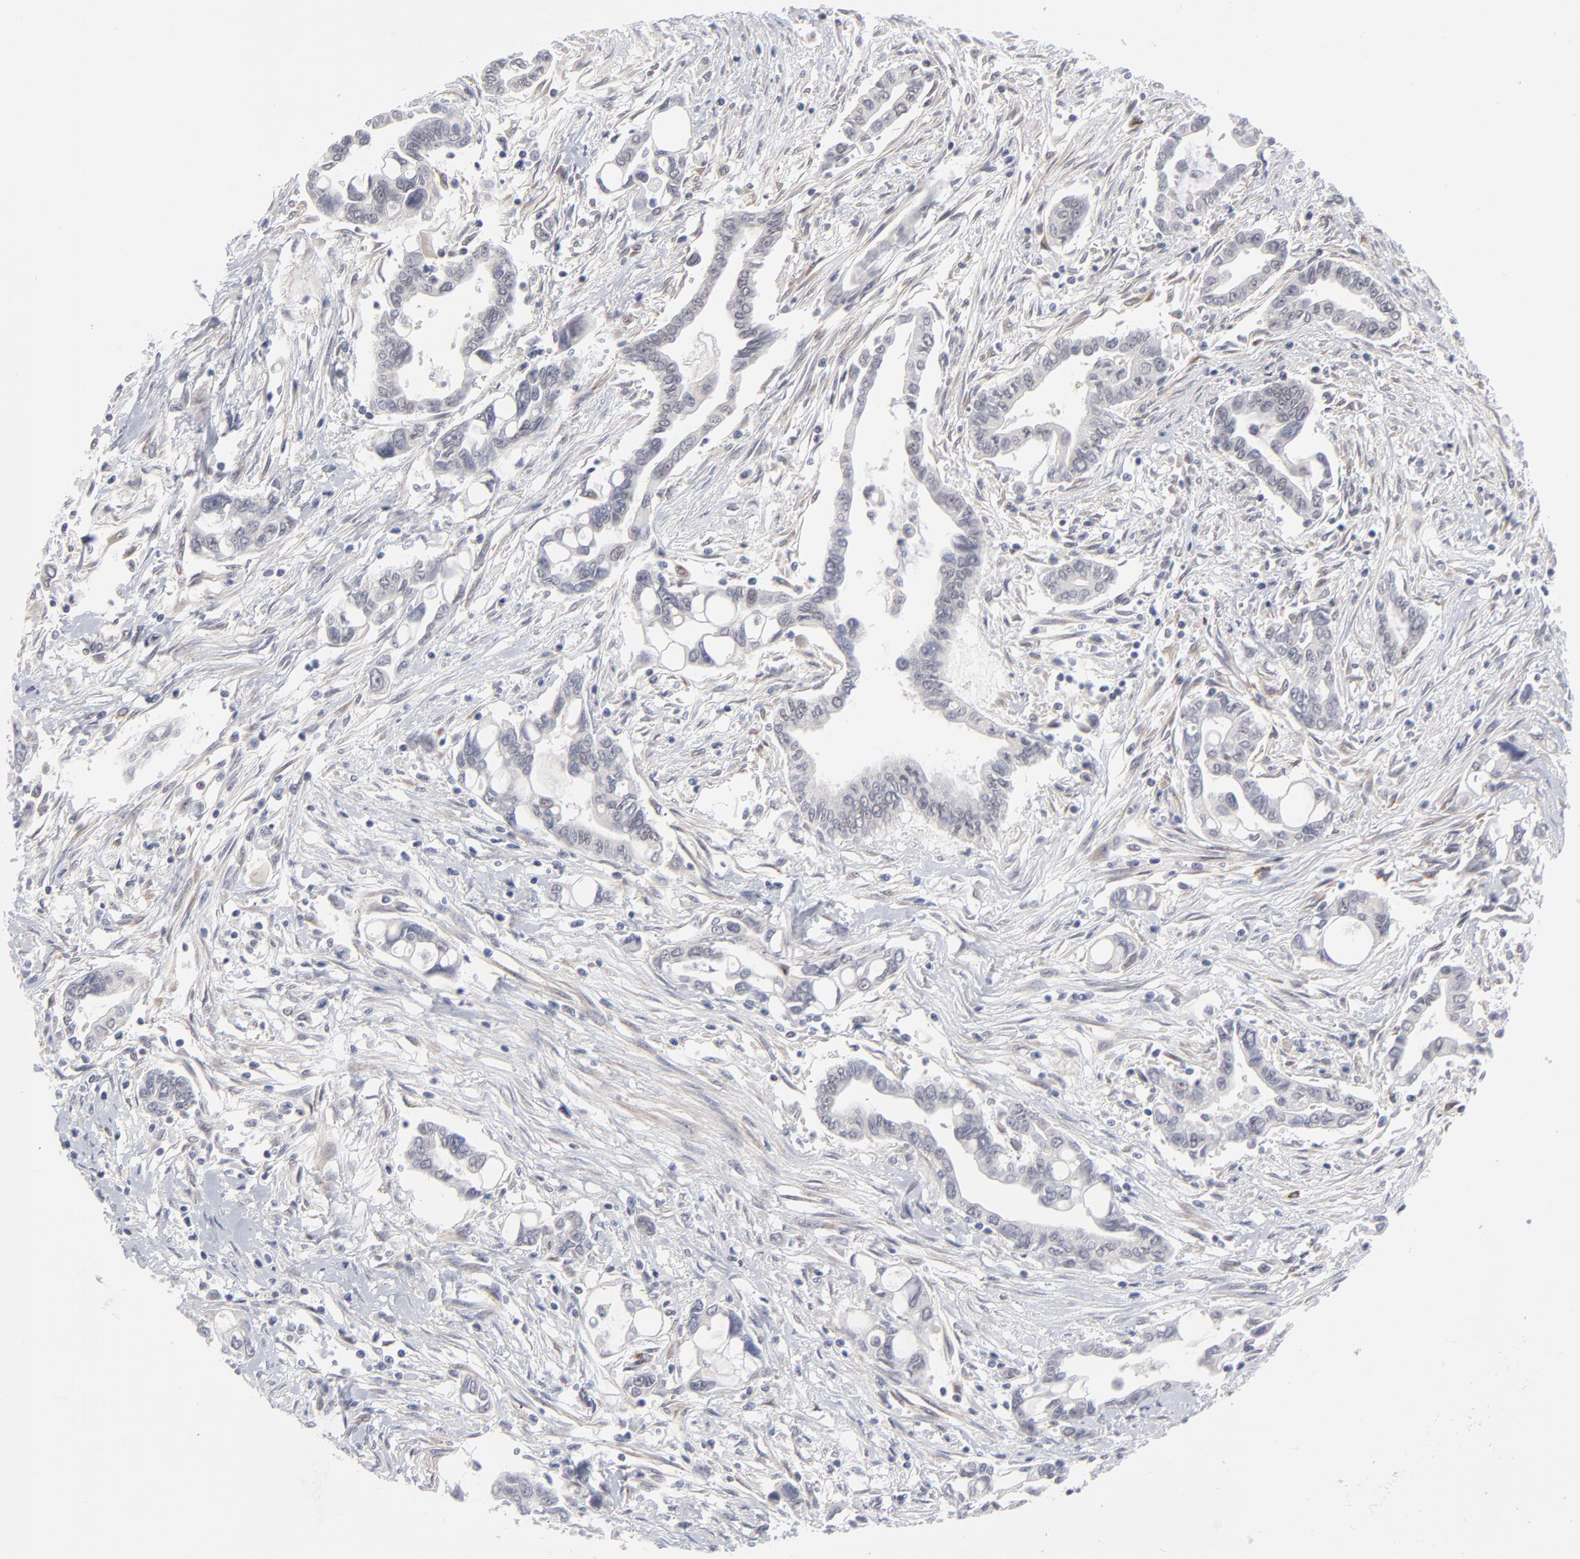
{"staining": {"intensity": "negative", "quantity": "none", "location": "none"}, "tissue": "pancreatic cancer", "cell_type": "Tumor cells", "image_type": "cancer", "snomed": [{"axis": "morphology", "description": "Adenocarcinoma, NOS"}, {"axis": "topography", "description": "Pancreas"}], "caption": "IHC of adenocarcinoma (pancreatic) shows no staining in tumor cells. (Stains: DAB (3,3'-diaminobenzidine) IHC with hematoxylin counter stain, Microscopy: brightfield microscopy at high magnification).", "gene": "NBN", "patient": {"sex": "female", "age": 57}}